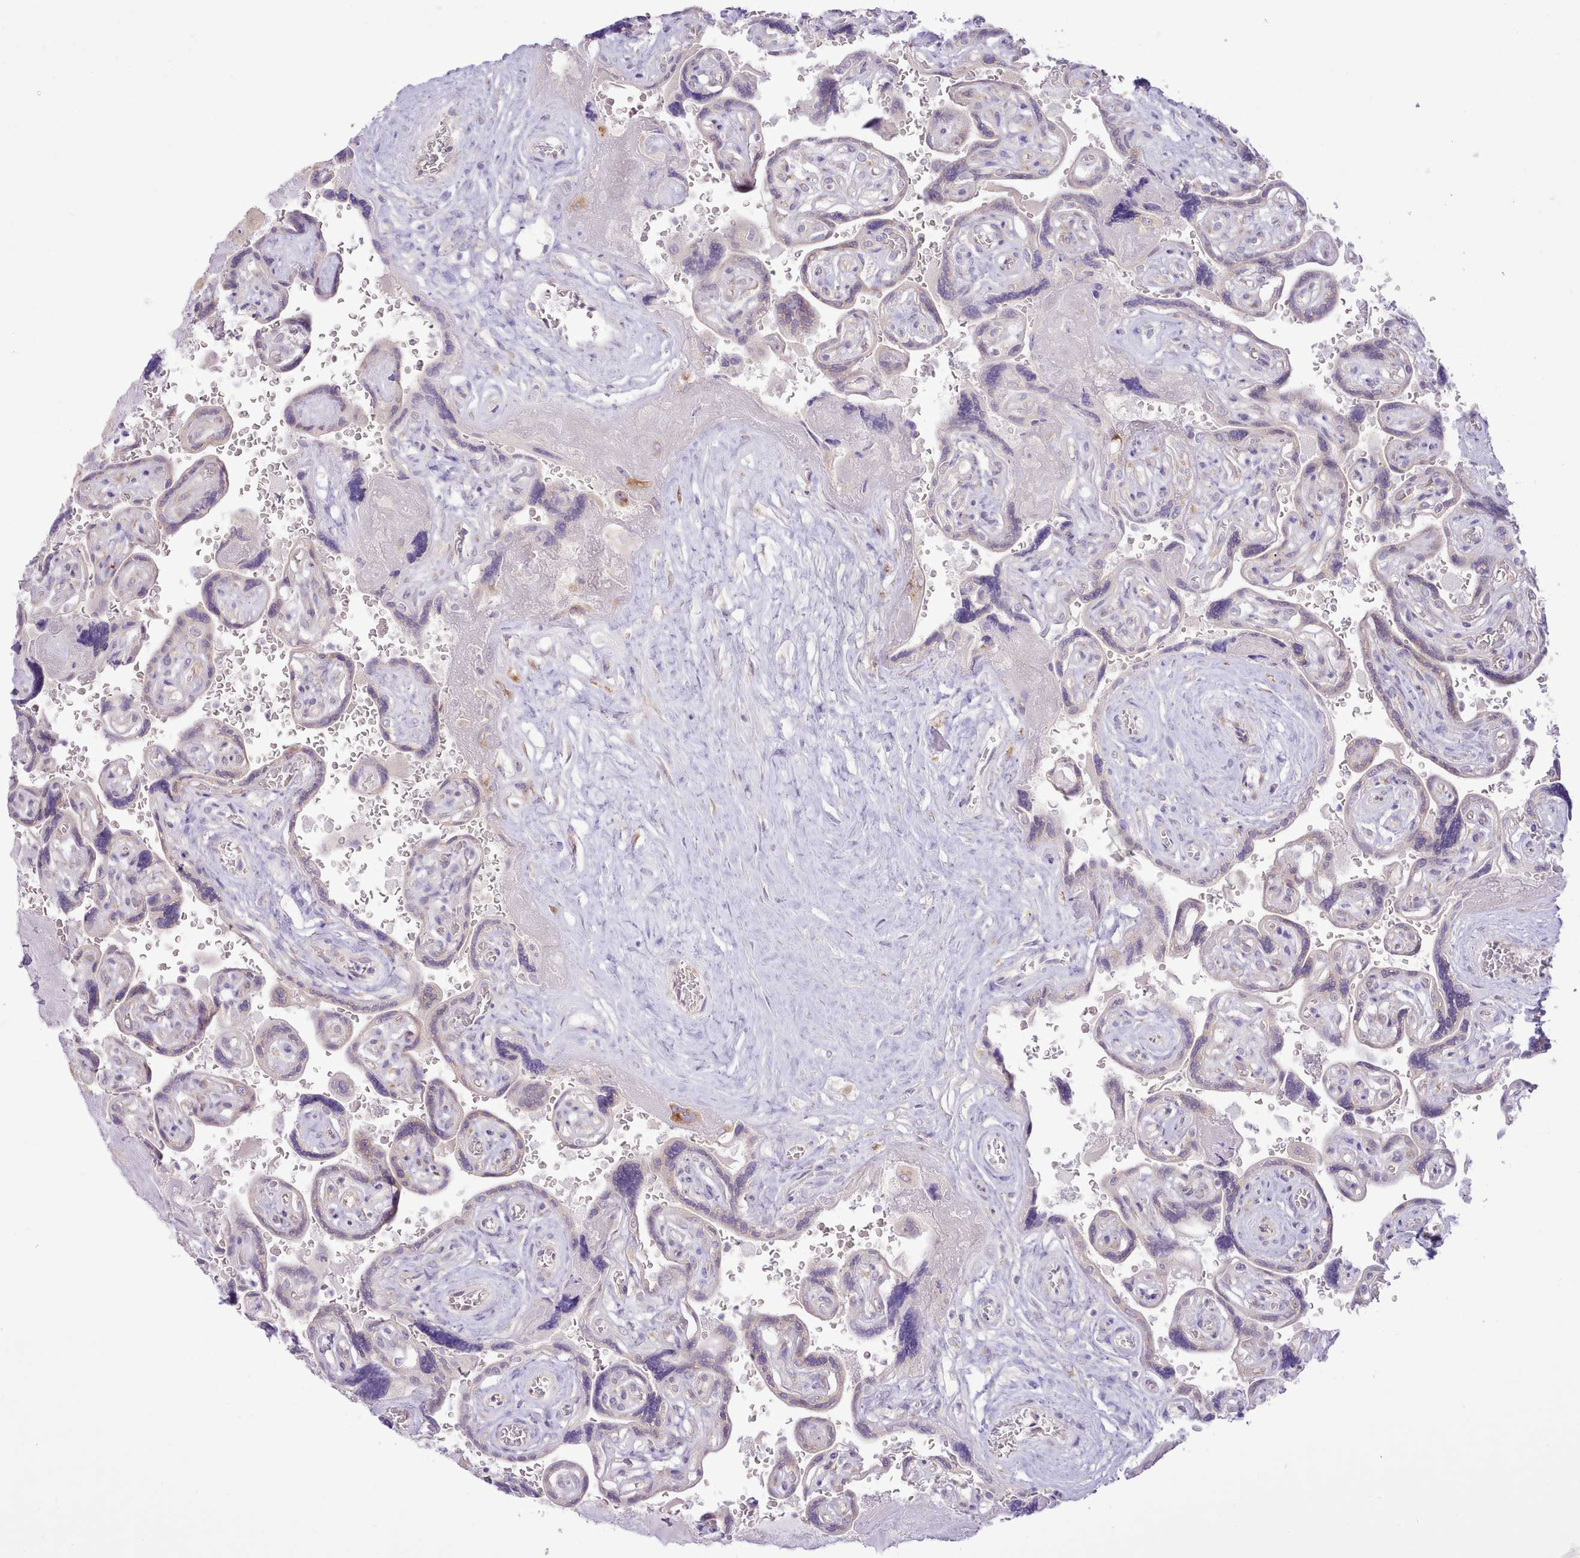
{"staining": {"intensity": "moderate", "quantity": ">75%", "location": "cytoplasmic/membranous"}, "tissue": "placenta", "cell_type": "Decidual cells", "image_type": "normal", "snomed": [{"axis": "morphology", "description": "Normal tissue, NOS"}, {"axis": "topography", "description": "Placenta"}], "caption": "Placenta stained with DAB immunohistochemistry (IHC) displays medium levels of moderate cytoplasmic/membranous positivity in about >75% of decidual cells. (DAB (3,3'-diaminobenzidine) IHC with brightfield microscopy, high magnification).", "gene": "CCL1", "patient": {"sex": "female", "age": 32}}